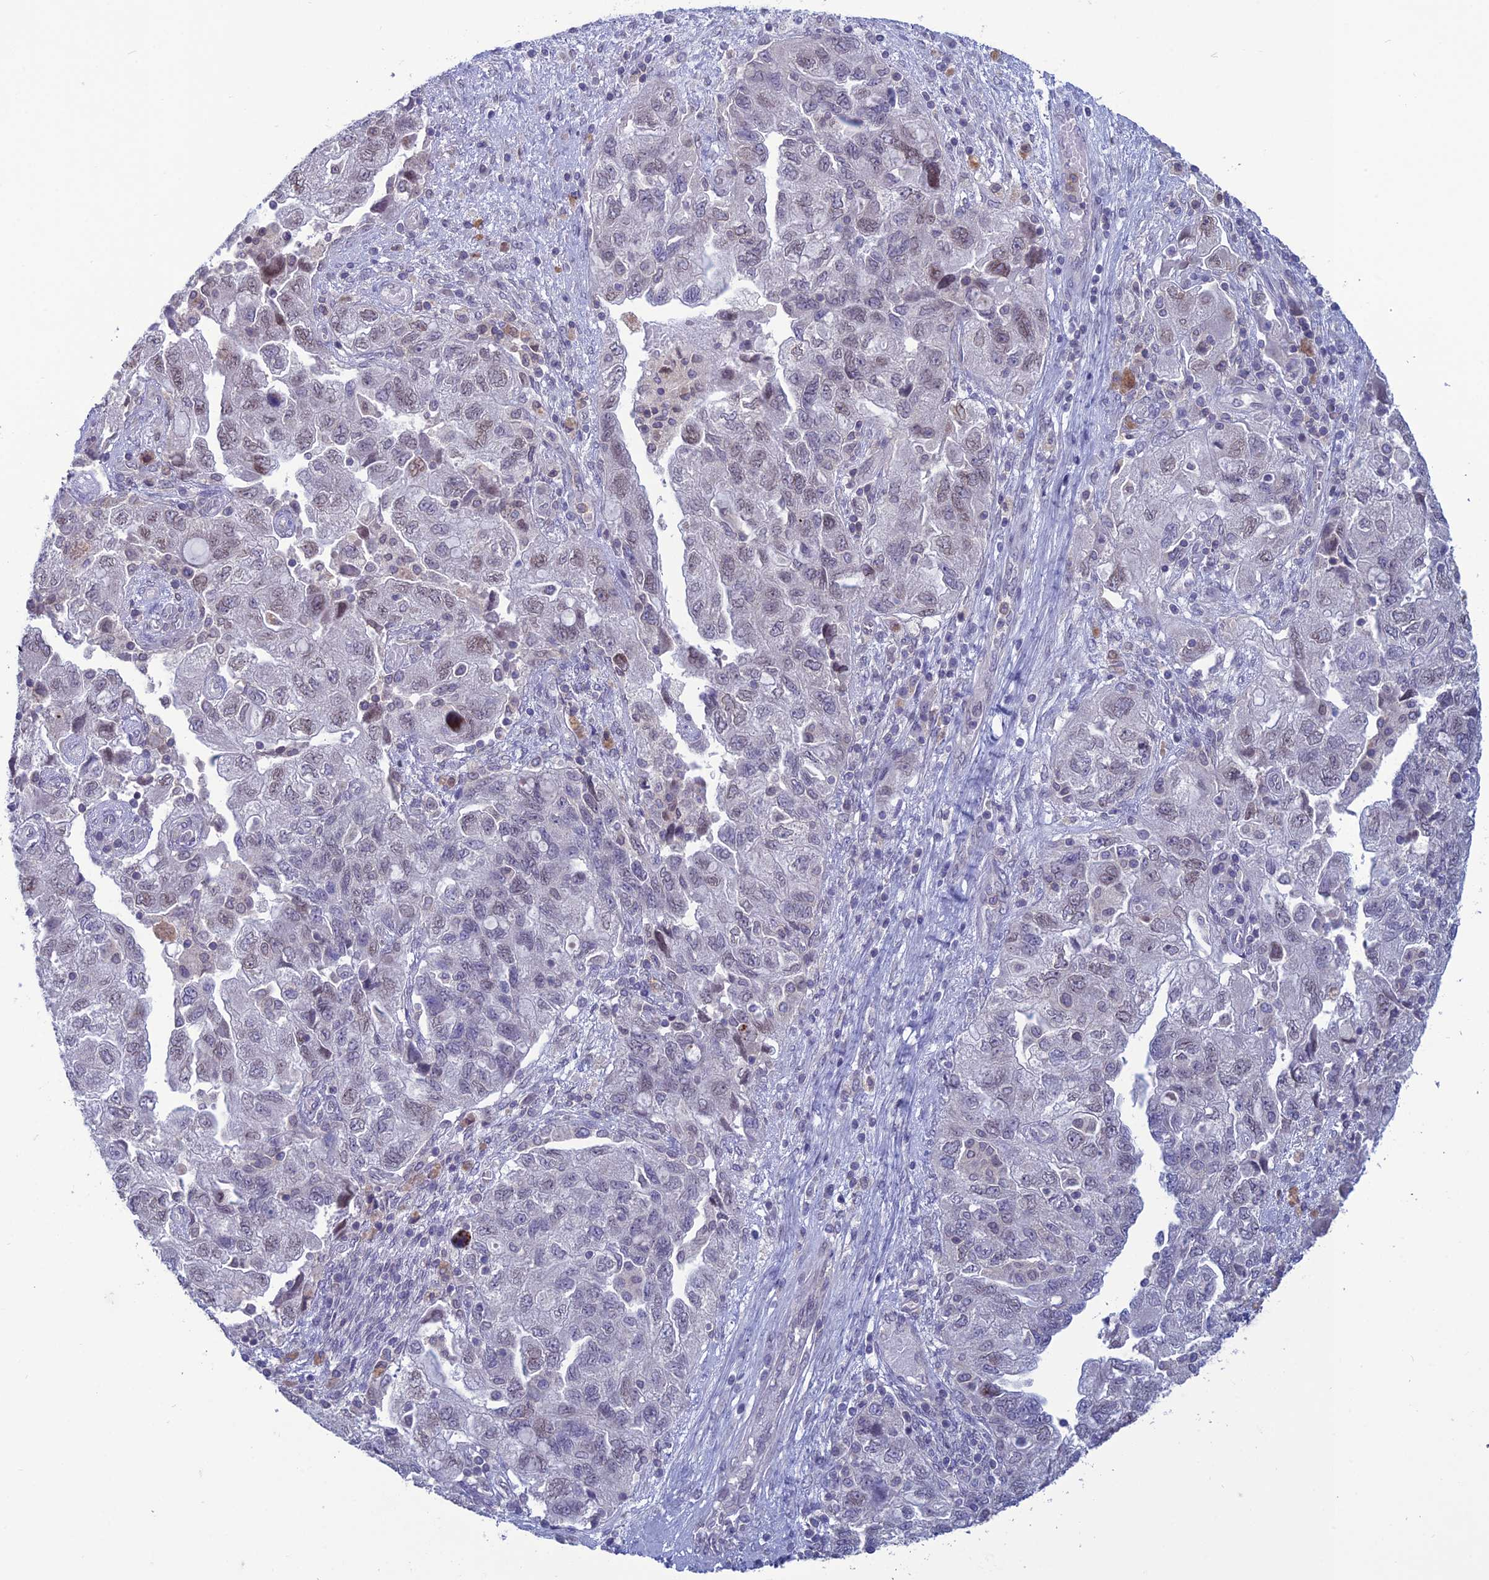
{"staining": {"intensity": "weak", "quantity": "25%-75%", "location": "nuclear"}, "tissue": "ovarian cancer", "cell_type": "Tumor cells", "image_type": "cancer", "snomed": [{"axis": "morphology", "description": "Carcinoma, NOS"}, {"axis": "morphology", "description": "Cystadenocarcinoma, serous, NOS"}, {"axis": "topography", "description": "Ovary"}], "caption": "A micrograph of human ovarian cancer stained for a protein shows weak nuclear brown staining in tumor cells.", "gene": "WDR46", "patient": {"sex": "female", "age": 69}}